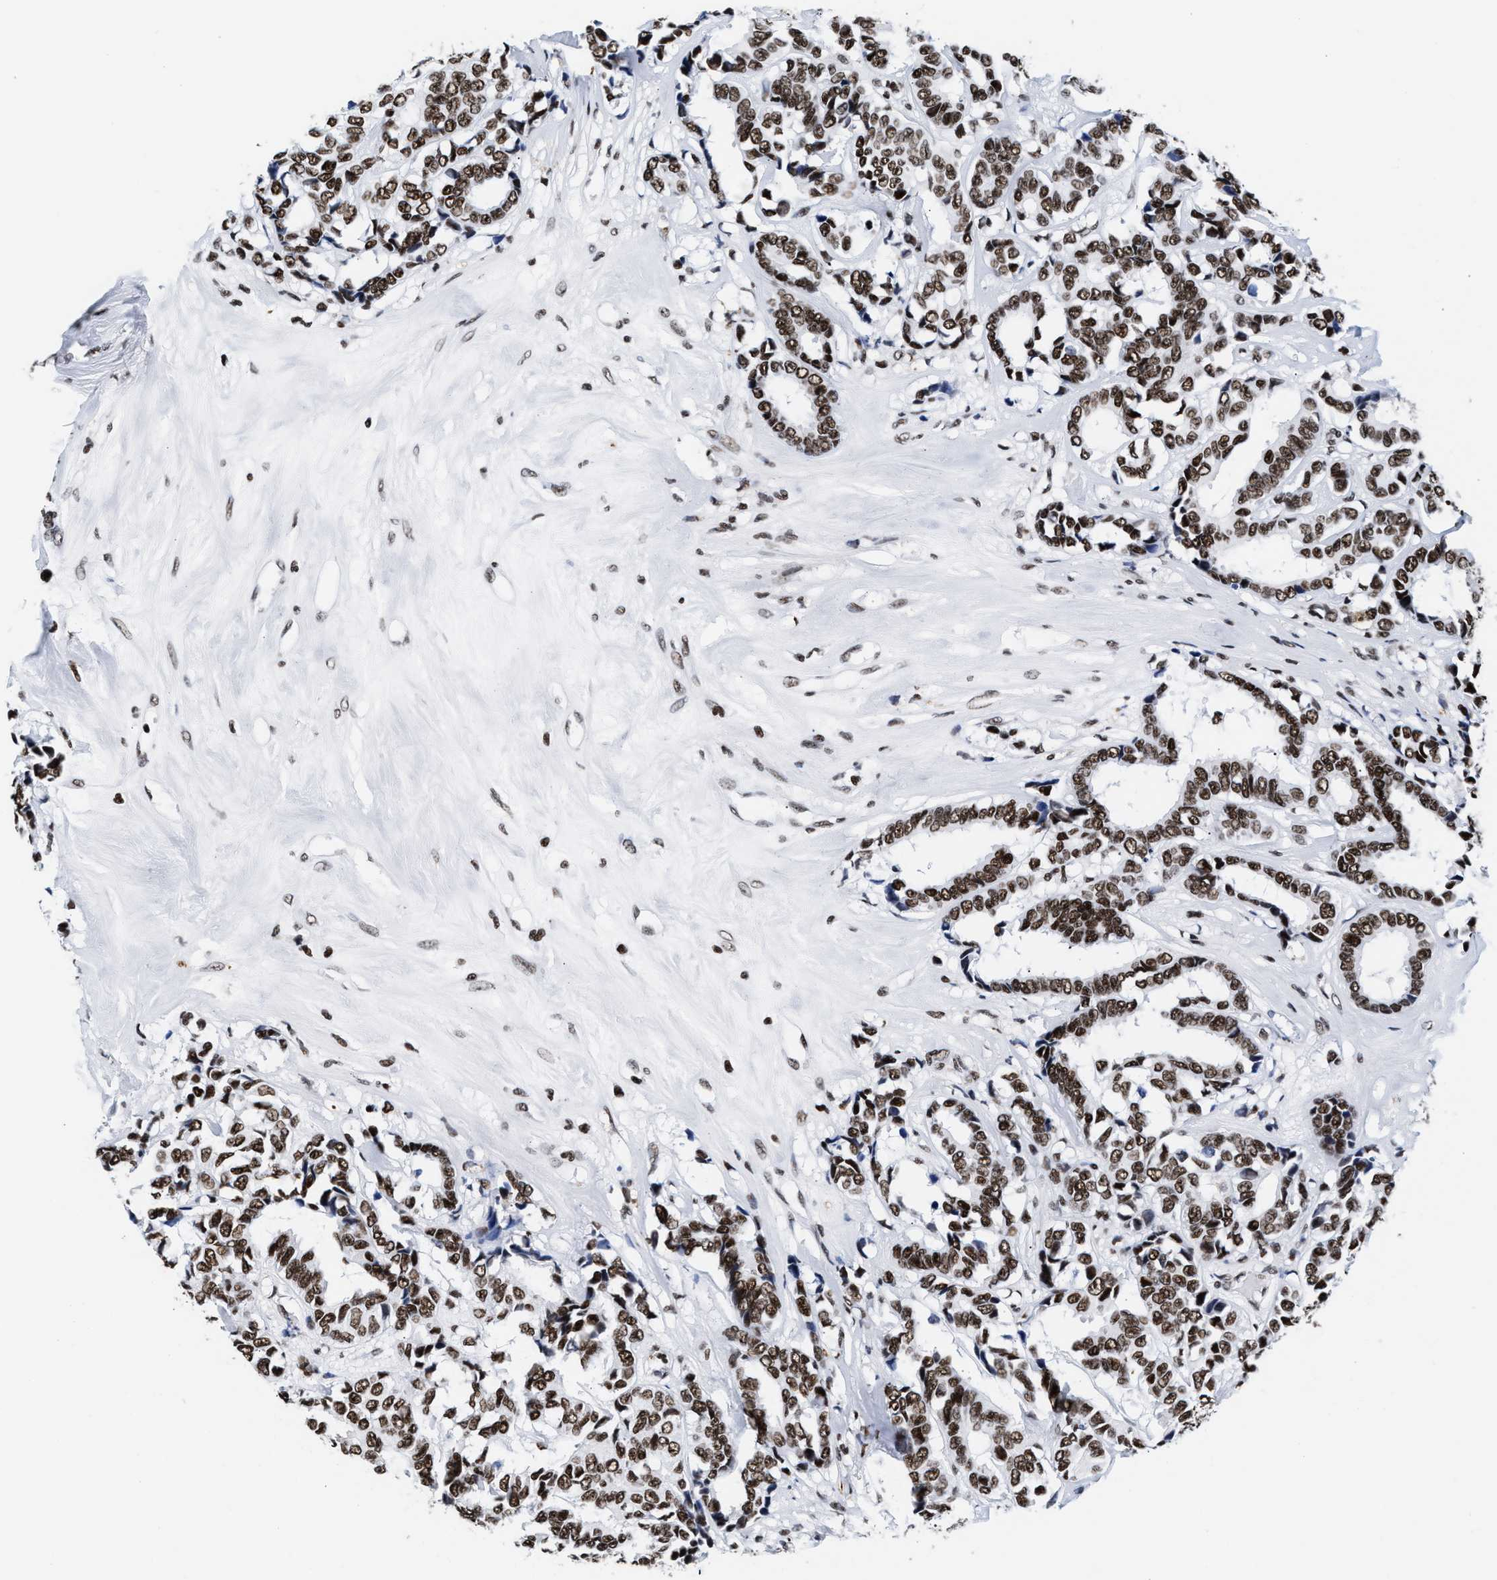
{"staining": {"intensity": "strong", "quantity": ">75%", "location": "nuclear"}, "tissue": "breast cancer", "cell_type": "Tumor cells", "image_type": "cancer", "snomed": [{"axis": "morphology", "description": "Duct carcinoma"}, {"axis": "topography", "description": "Breast"}], "caption": "Brown immunohistochemical staining in invasive ductal carcinoma (breast) exhibits strong nuclear expression in about >75% of tumor cells.", "gene": "RAD21", "patient": {"sex": "female", "age": 87}}